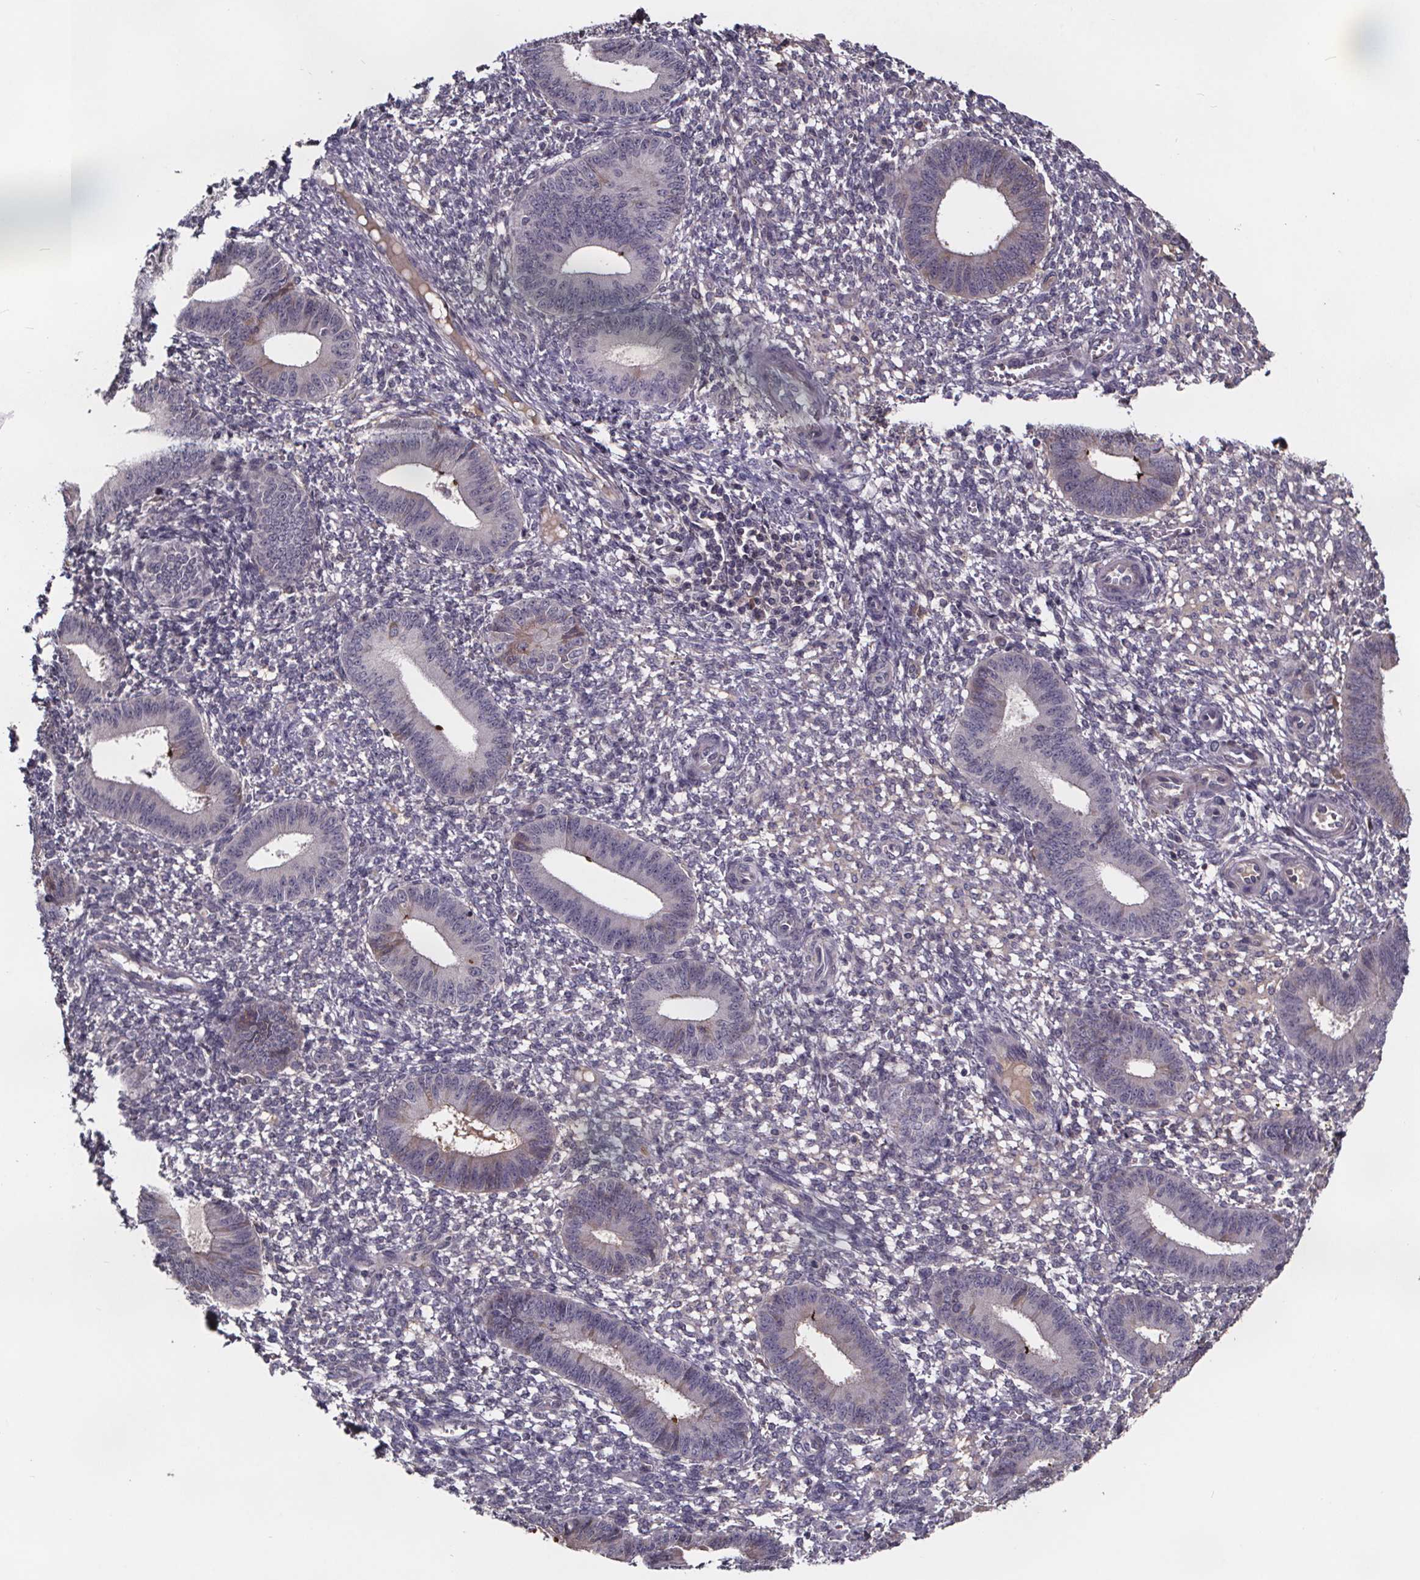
{"staining": {"intensity": "negative", "quantity": "none", "location": "none"}, "tissue": "endometrium", "cell_type": "Cells in endometrial stroma", "image_type": "normal", "snomed": [{"axis": "morphology", "description": "Normal tissue, NOS"}, {"axis": "topography", "description": "Endometrium"}], "caption": "Immunohistochemistry micrograph of benign endometrium: endometrium stained with DAB reveals no significant protein positivity in cells in endometrial stroma. (DAB (3,3'-diaminobenzidine) immunohistochemistry with hematoxylin counter stain).", "gene": "NPHP4", "patient": {"sex": "female", "age": 42}}